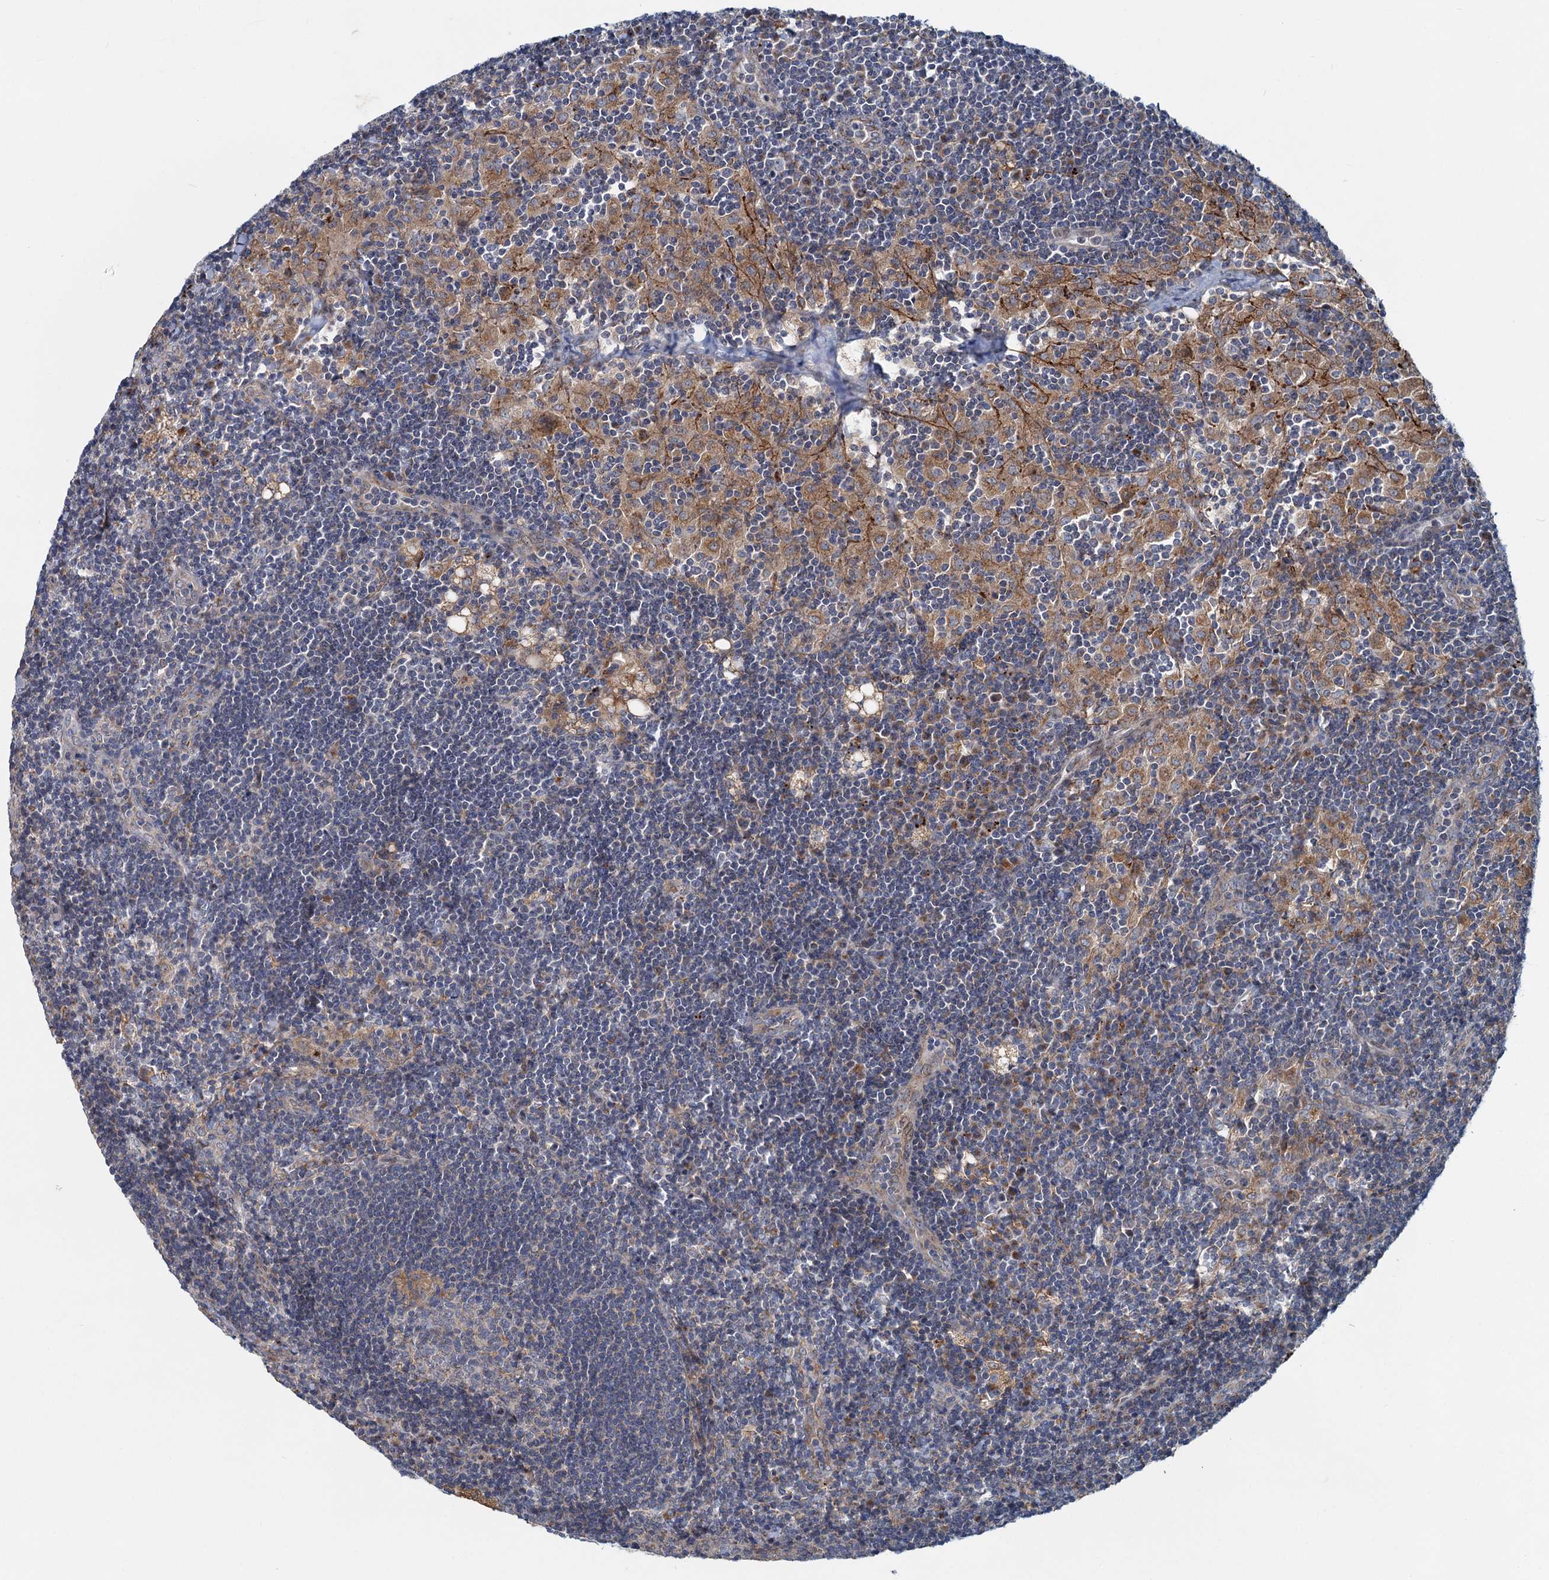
{"staining": {"intensity": "negative", "quantity": "none", "location": "none"}, "tissue": "lymph node", "cell_type": "Germinal center cells", "image_type": "normal", "snomed": [{"axis": "morphology", "description": "Normal tissue, NOS"}, {"axis": "topography", "description": "Lymph node"}], "caption": "Germinal center cells show no significant protein positivity in unremarkable lymph node. (Immunohistochemistry, brightfield microscopy, high magnification).", "gene": "ADCY2", "patient": {"sex": "male", "age": 24}}